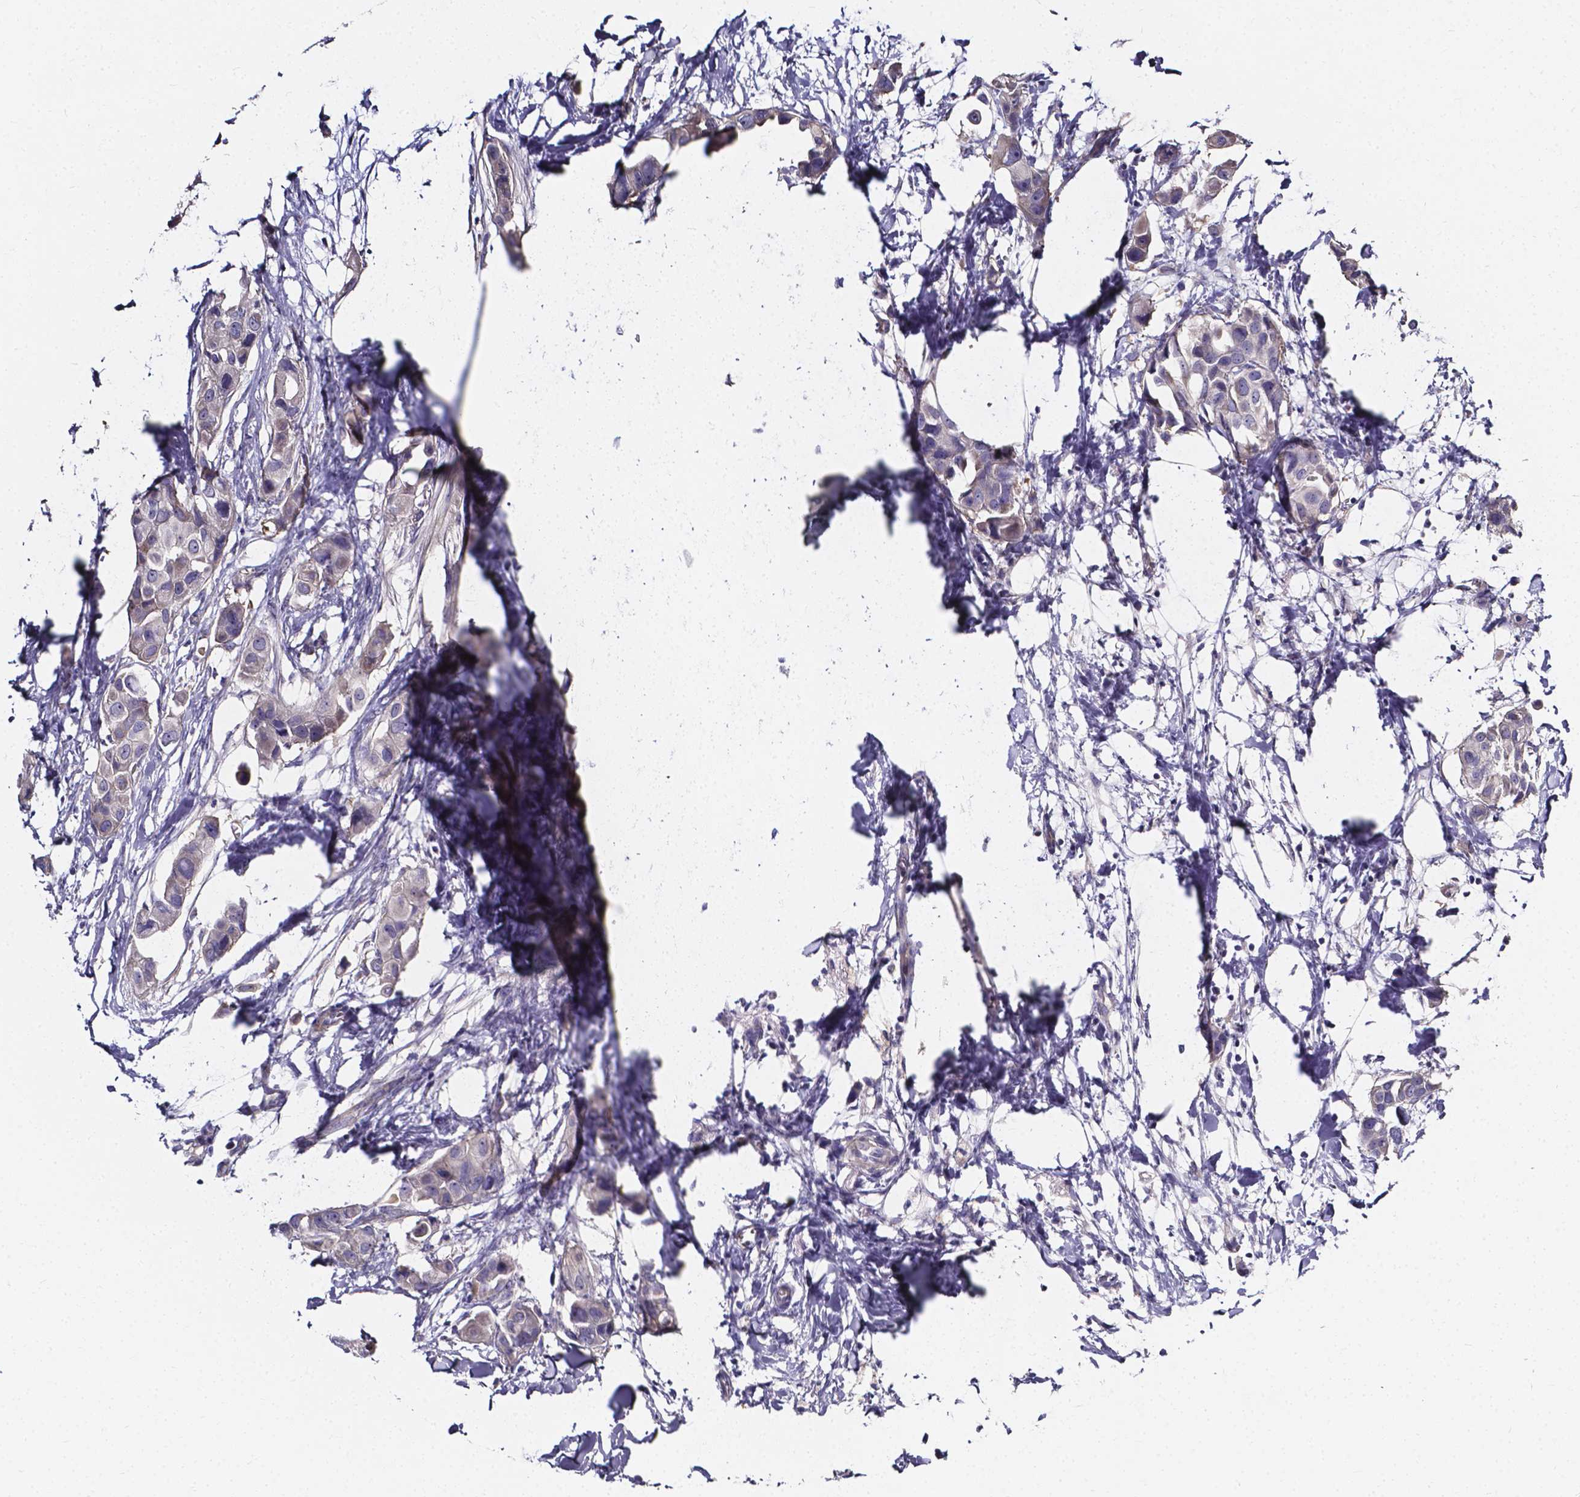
{"staining": {"intensity": "weak", "quantity": "<25%", "location": "cytoplasmic/membranous"}, "tissue": "breast cancer", "cell_type": "Tumor cells", "image_type": "cancer", "snomed": [{"axis": "morphology", "description": "Duct carcinoma"}, {"axis": "topography", "description": "Breast"}], "caption": "Protein analysis of invasive ductal carcinoma (breast) exhibits no significant expression in tumor cells.", "gene": "CACNG8", "patient": {"sex": "female", "age": 38}}